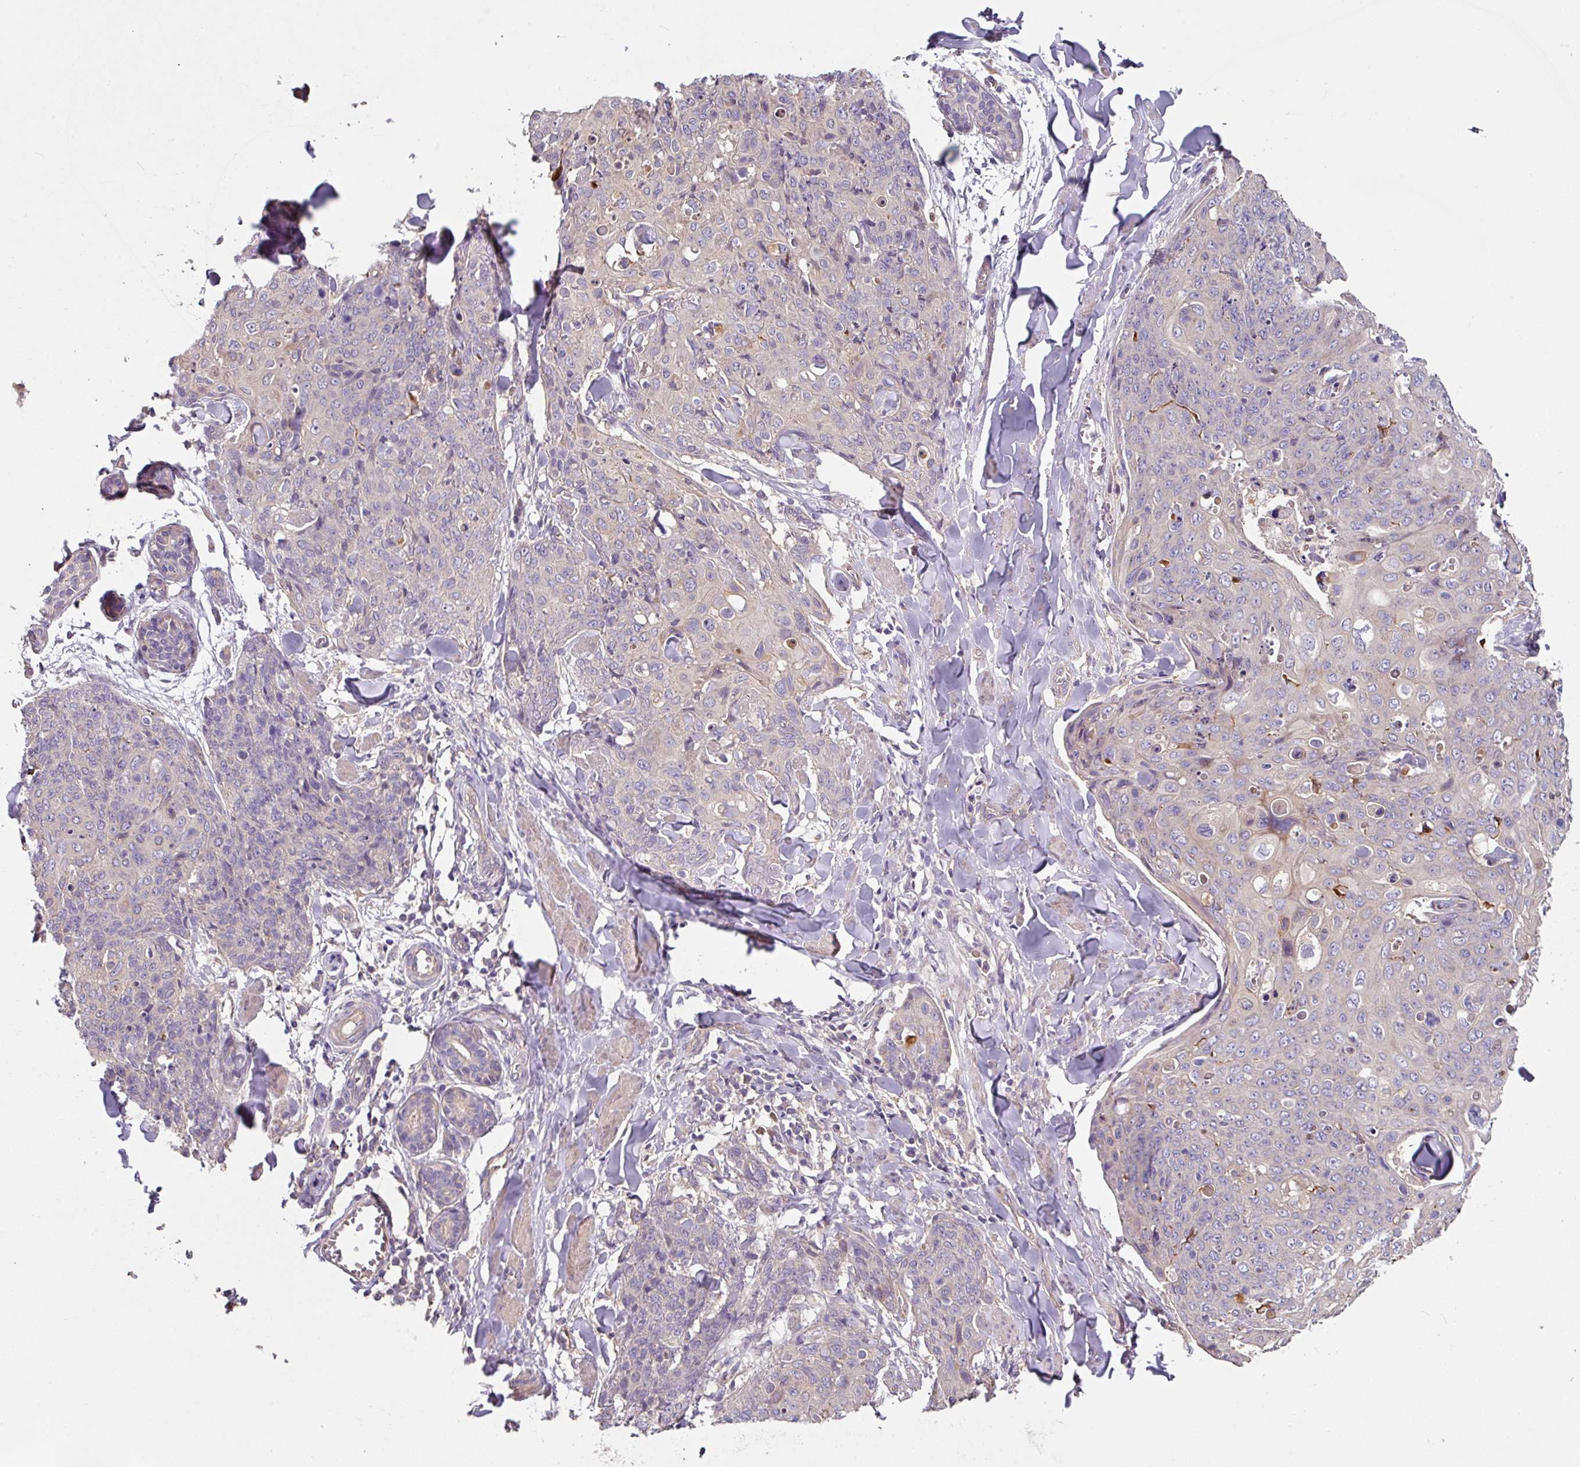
{"staining": {"intensity": "negative", "quantity": "none", "location": "none"}, "tissue": "skin cancer", "cell_type": "Tumor cells", "image_type": "cancer", "snomed": [{"axis": "morphology", "description": "Squamous cell carcinoma, NOS"}, {"axis": "topography", "description": "Skin"}, {"axis": "topography", "description": "Vulva"}], "caption": "DAB (3,3'-diaminobenzidine) immunohistochemical staining of skin squamous cell carcinoma shows no significant expression in tumor cells.", "gene": "C4orf48", "patient": {"sex": "female", "age": 85}}